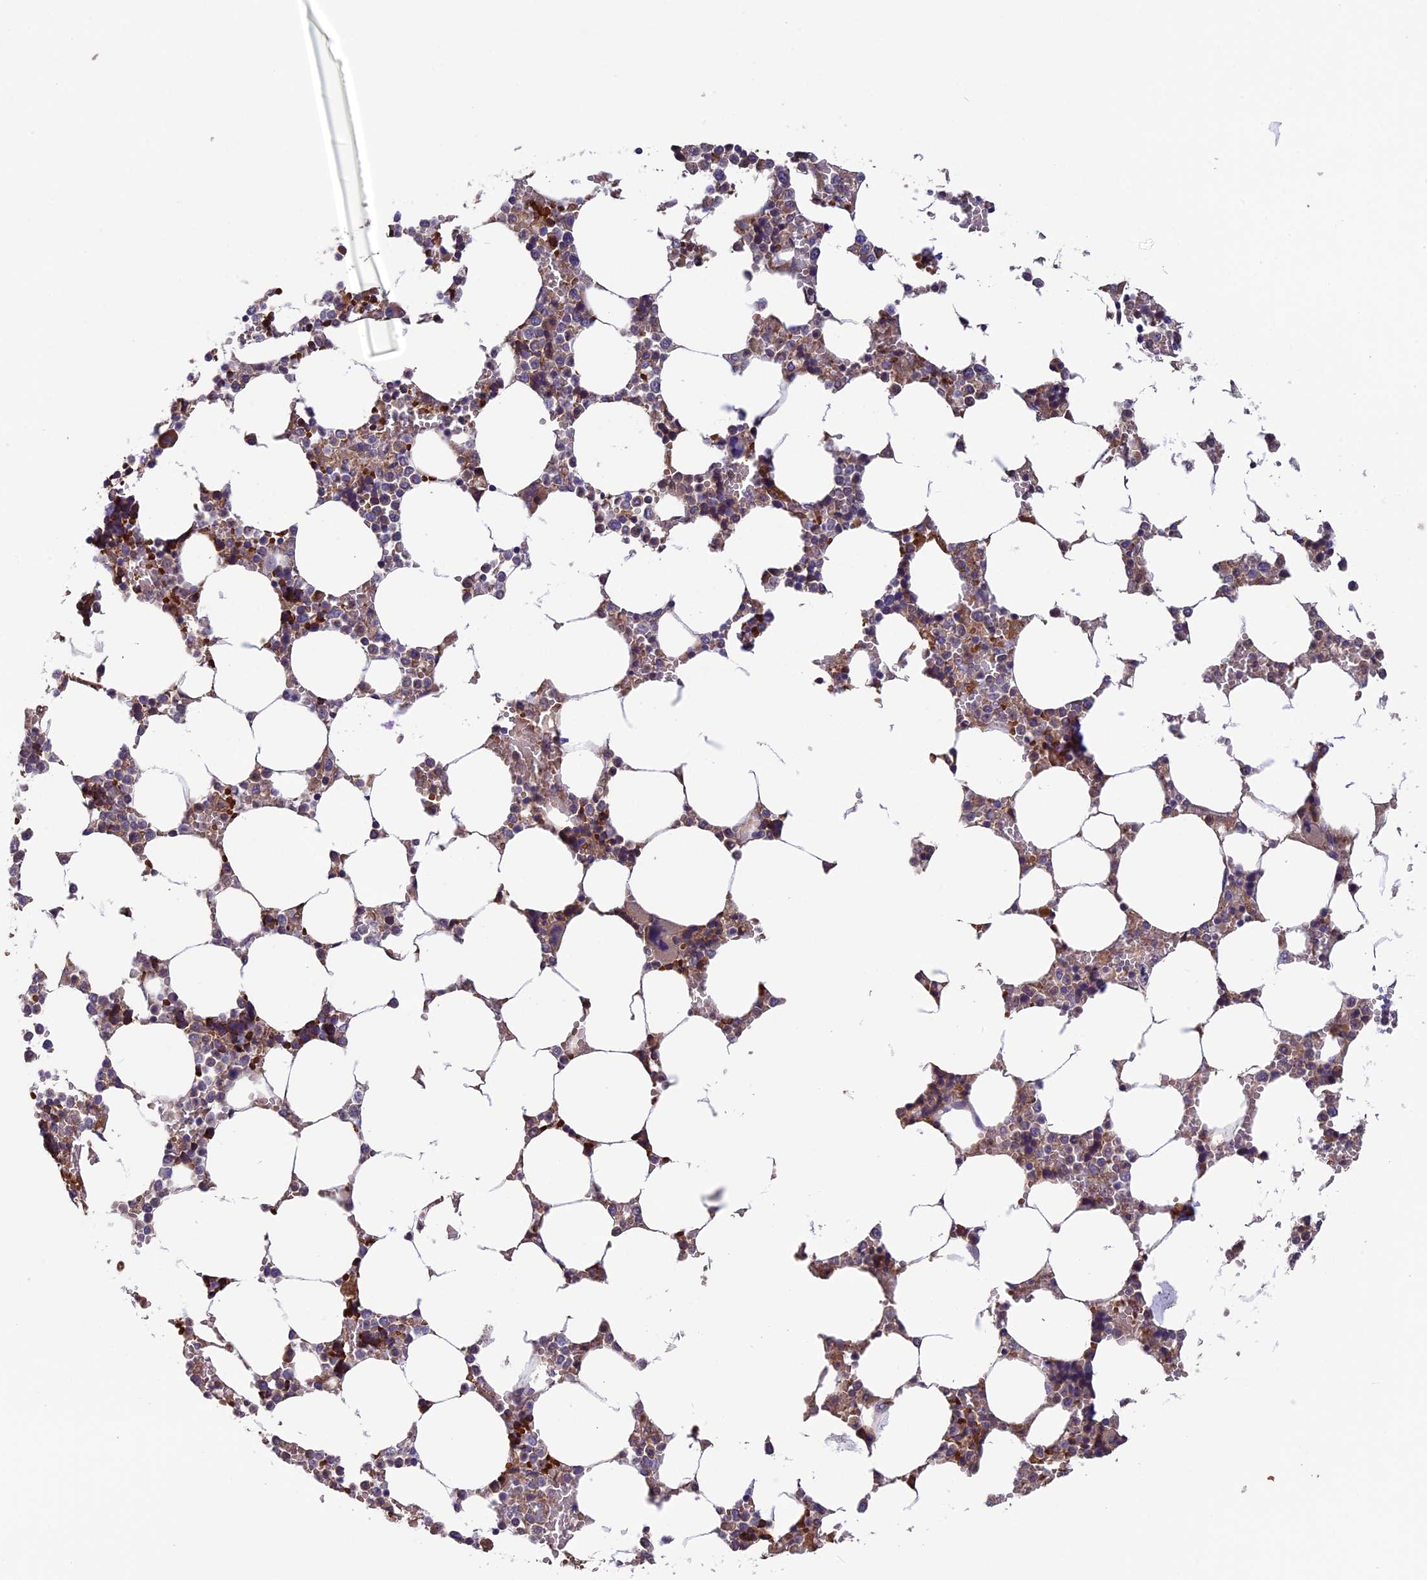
{"staining": {"intensity": "moderate", "quantity": "25%-75%", "location": "cytoplasmic/membranous"}, "tissue": "bone marrow", "cell_type": "Hematopoietic cells", "image_type": "normal", "snomed": [{"axis": "morphology", "description": "Normal tissue, NOS"}, {"axis": "topography", "description": "Bone marrow"}], "caption": "Bone marrow stained with immunohistochemistry (IHC) exhibits moderate cytoplasmic/membranous staining in about 25%-75% of hematopoietic cells. Using DAB (brown) and hematoxylin (blue) stains, captured at high magnification using brightfield microscopy.", "gene": "CCDC9B", "patient": {"sex": "male", "age": 64}}